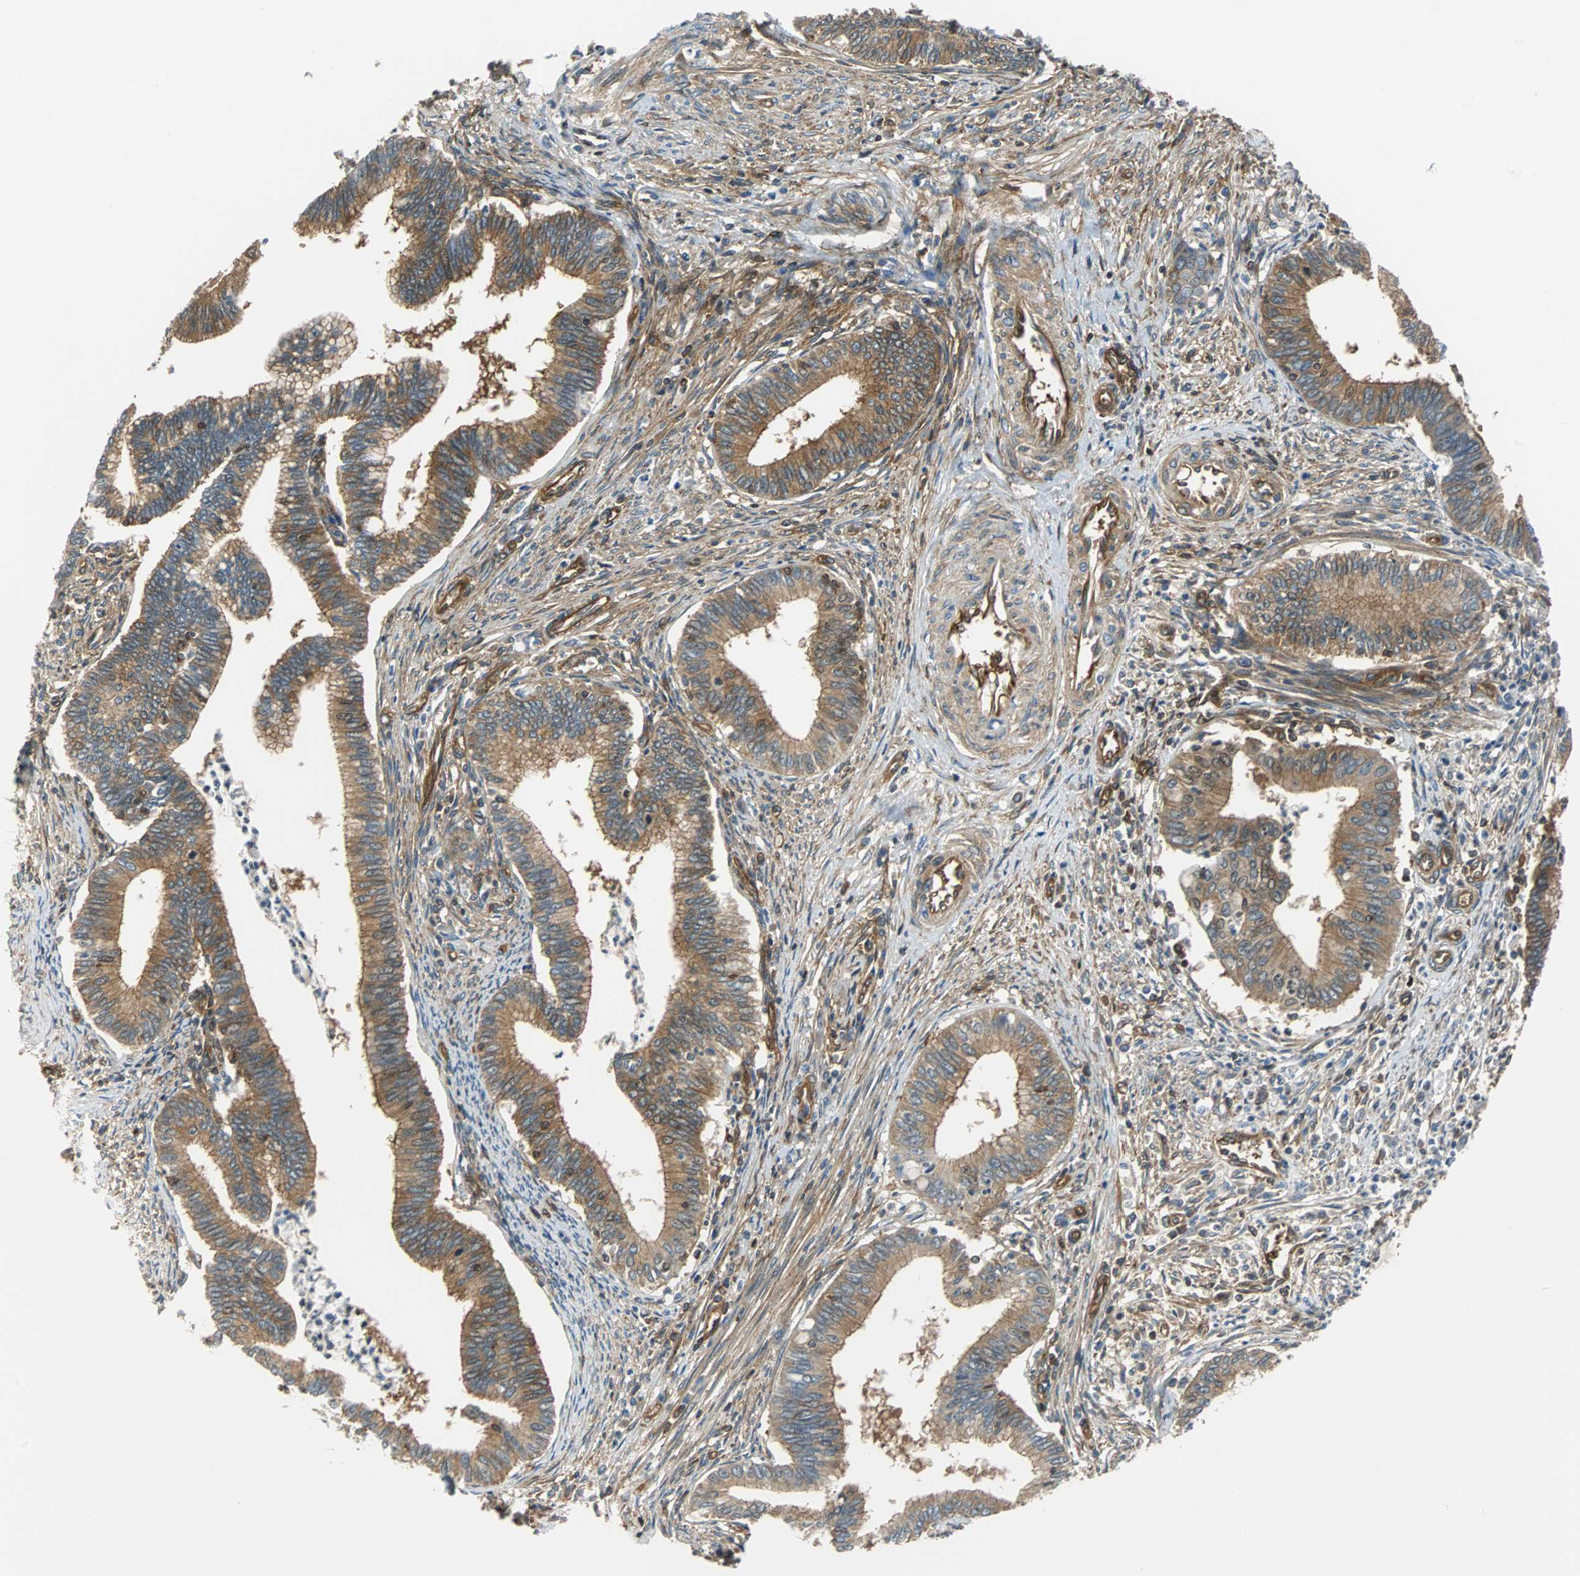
{"staining": {"intensity": "moderate", "quantity": ">75%", "location": "cytoplasmic/membranous"}, "tissue": "cervical cancer", "cell_type": "Tumor cells", "image_type": "cancer", "snomed": [{"axis": "morphology", "description": "Adenocarcinoma, NOS"}, {"axis": "topography", "description": "Cervix"}], "caption": "IHC of human adenocarcinoma (cervical) displays medium levels of moderate cytoplasmic/membranous staining in about >75% of tumor cells.", "gene": "RELA", "patient": {"sex": "female", "age": 36}}